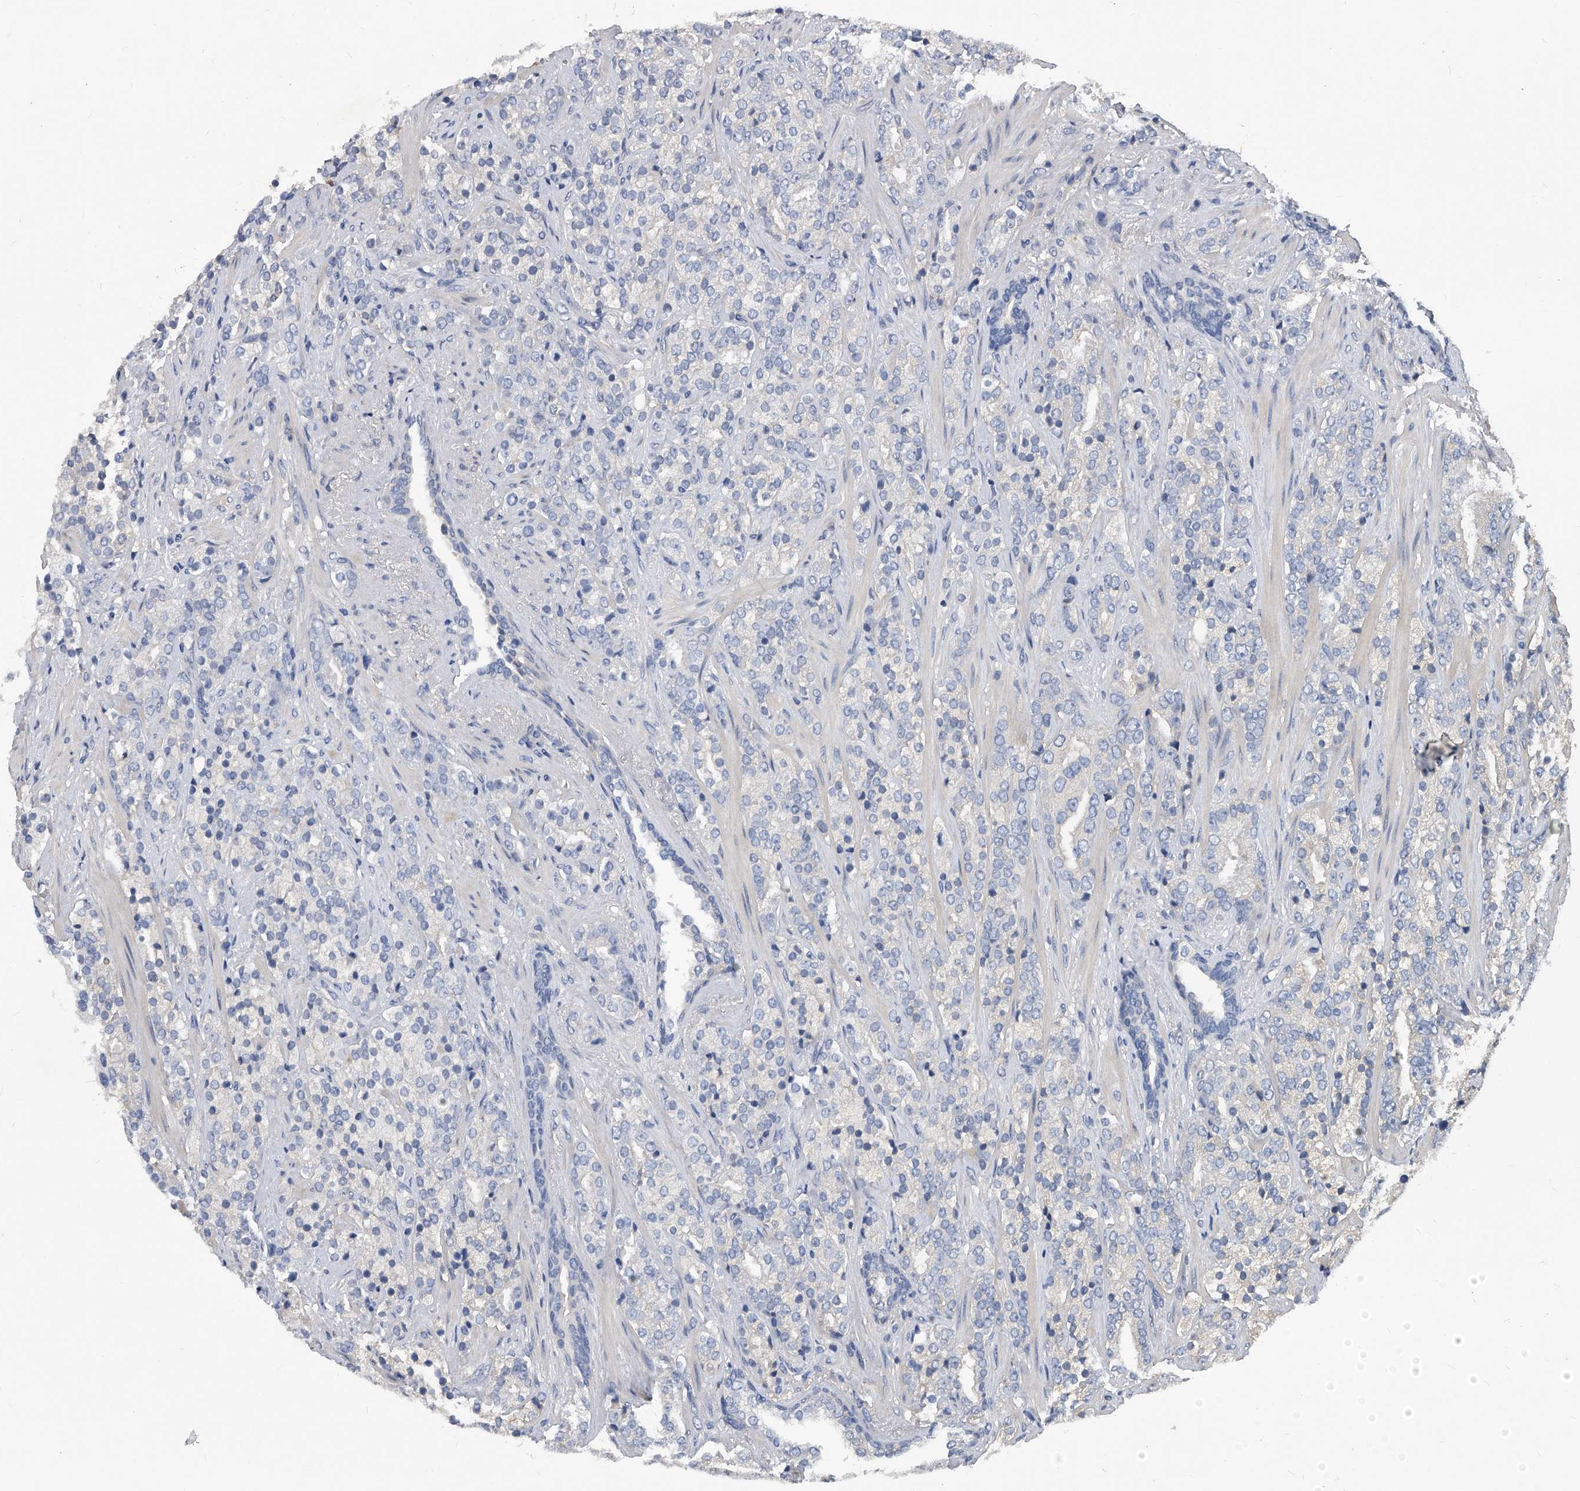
{"staining": {"intensity": "negative", "quantity": "none", "location": "none"}, "tissue": "prostate cancer", "cell_type": "Tumor cells", "image_type": "cancer", "snomed": [{"axis": "morphology", "description": "Adenocarcinoma, High grade"}, {"axis": "topography", "description": "Prostate"}], "caption": "Tumor cells show no significant expression in high-grade adenocarcinoma (prostate).", "gene": "HOMER3", "patient": {"sex": "male", "age": 71}}